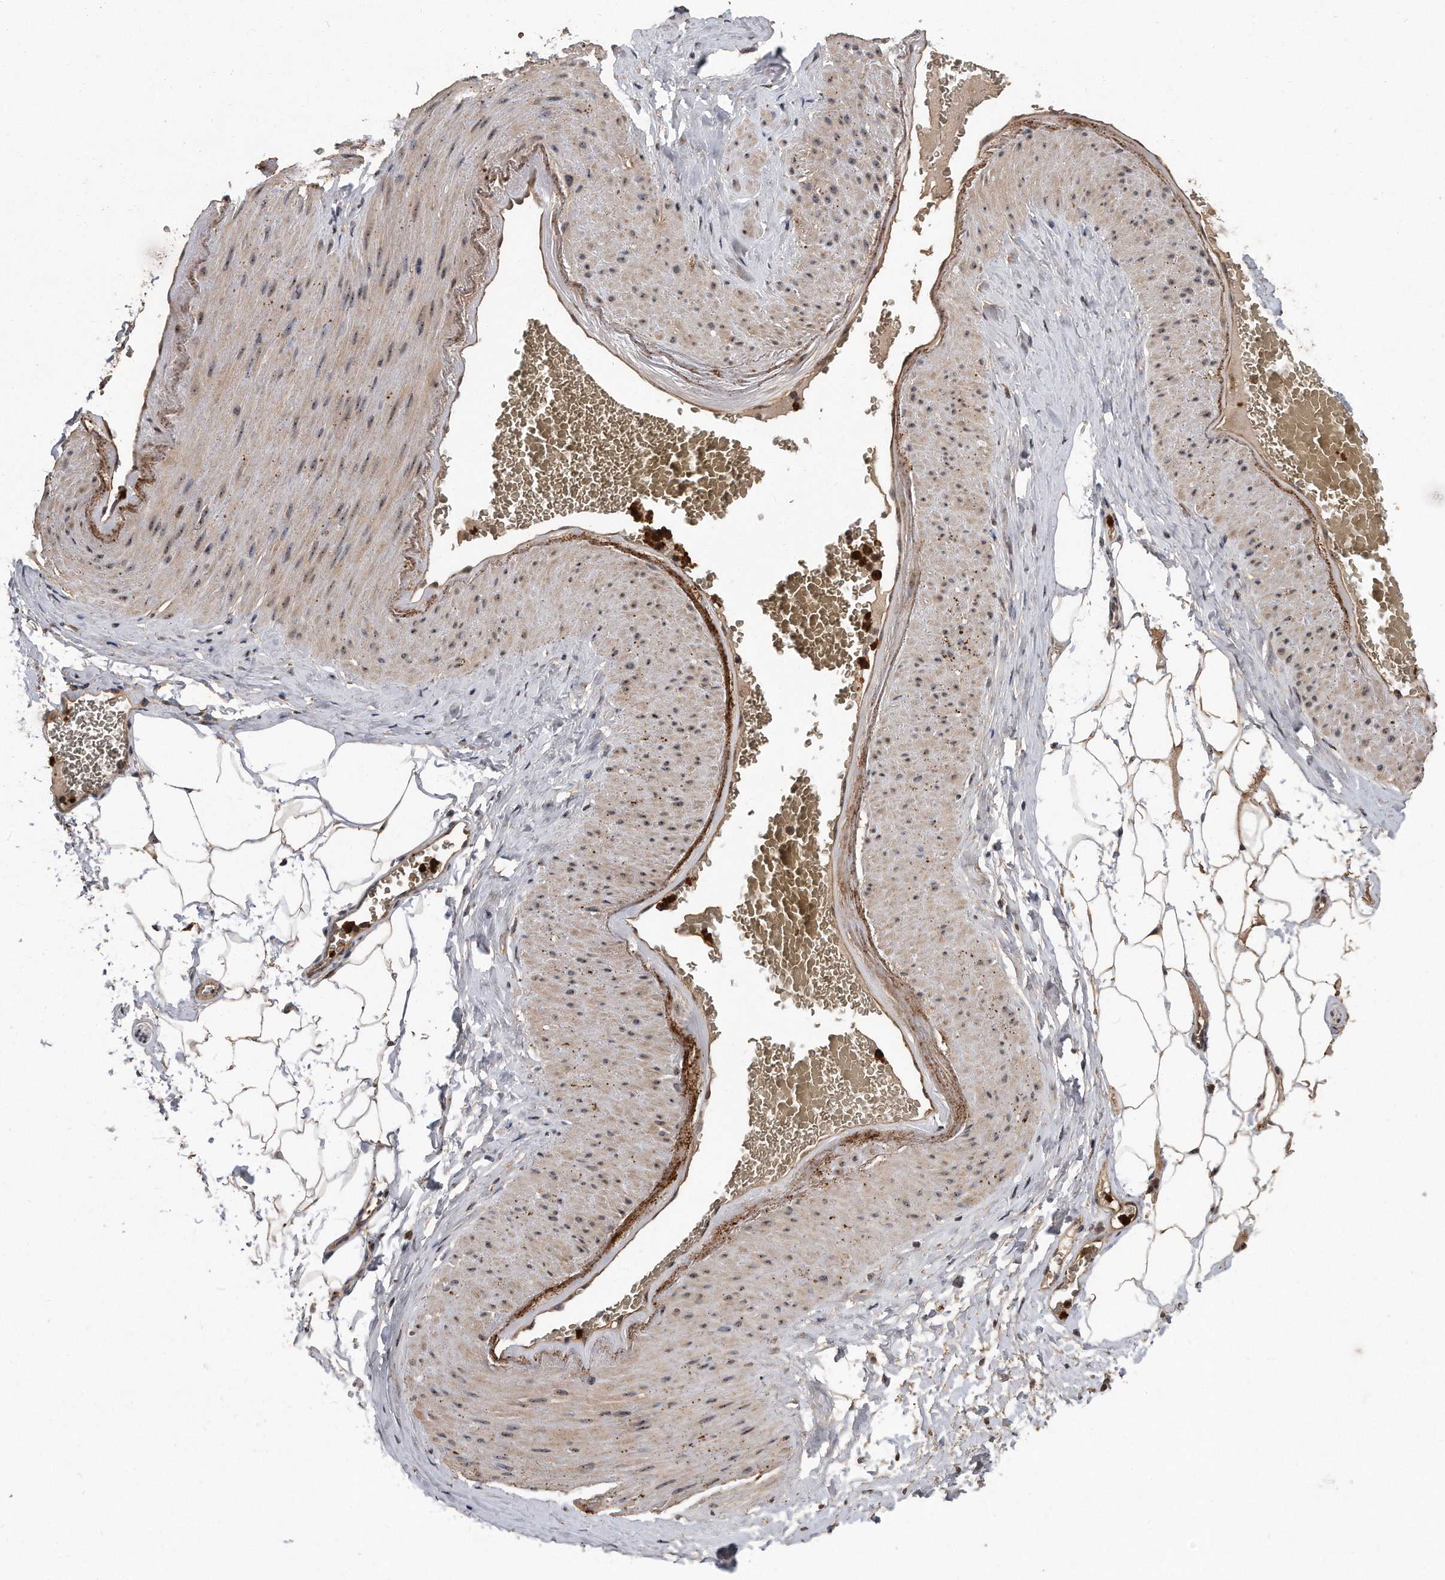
{"staining": {"intensity": "weak", "quantity": "25%-75%", "location": "cytoplasmic/membranous"}, "tissue": "adipose tissue", "cell_type": "Adipocytes", "image_type": "normal", "snomed": [{"axis": "morphology", "description": "Normal tissue, NOS"}, {"axis": "morphology", "description": "Adenocarcinoma, Low grade"}, {"axis": "topography", "description": "Prostate"}, {"axis": "topography", "description": "Peripheral nerve tissue"}], "caption": "Adipose tissue stained with immunohistochemistry (IHC) demonstrates weak cytoplasmic/membranous staining in approximately 25%-75% of adipocytes. (Brightfield microscopy of DAB IHC at high magnification).", "gene": "PELO", "patient": {"sex": "male", "age": 63}}